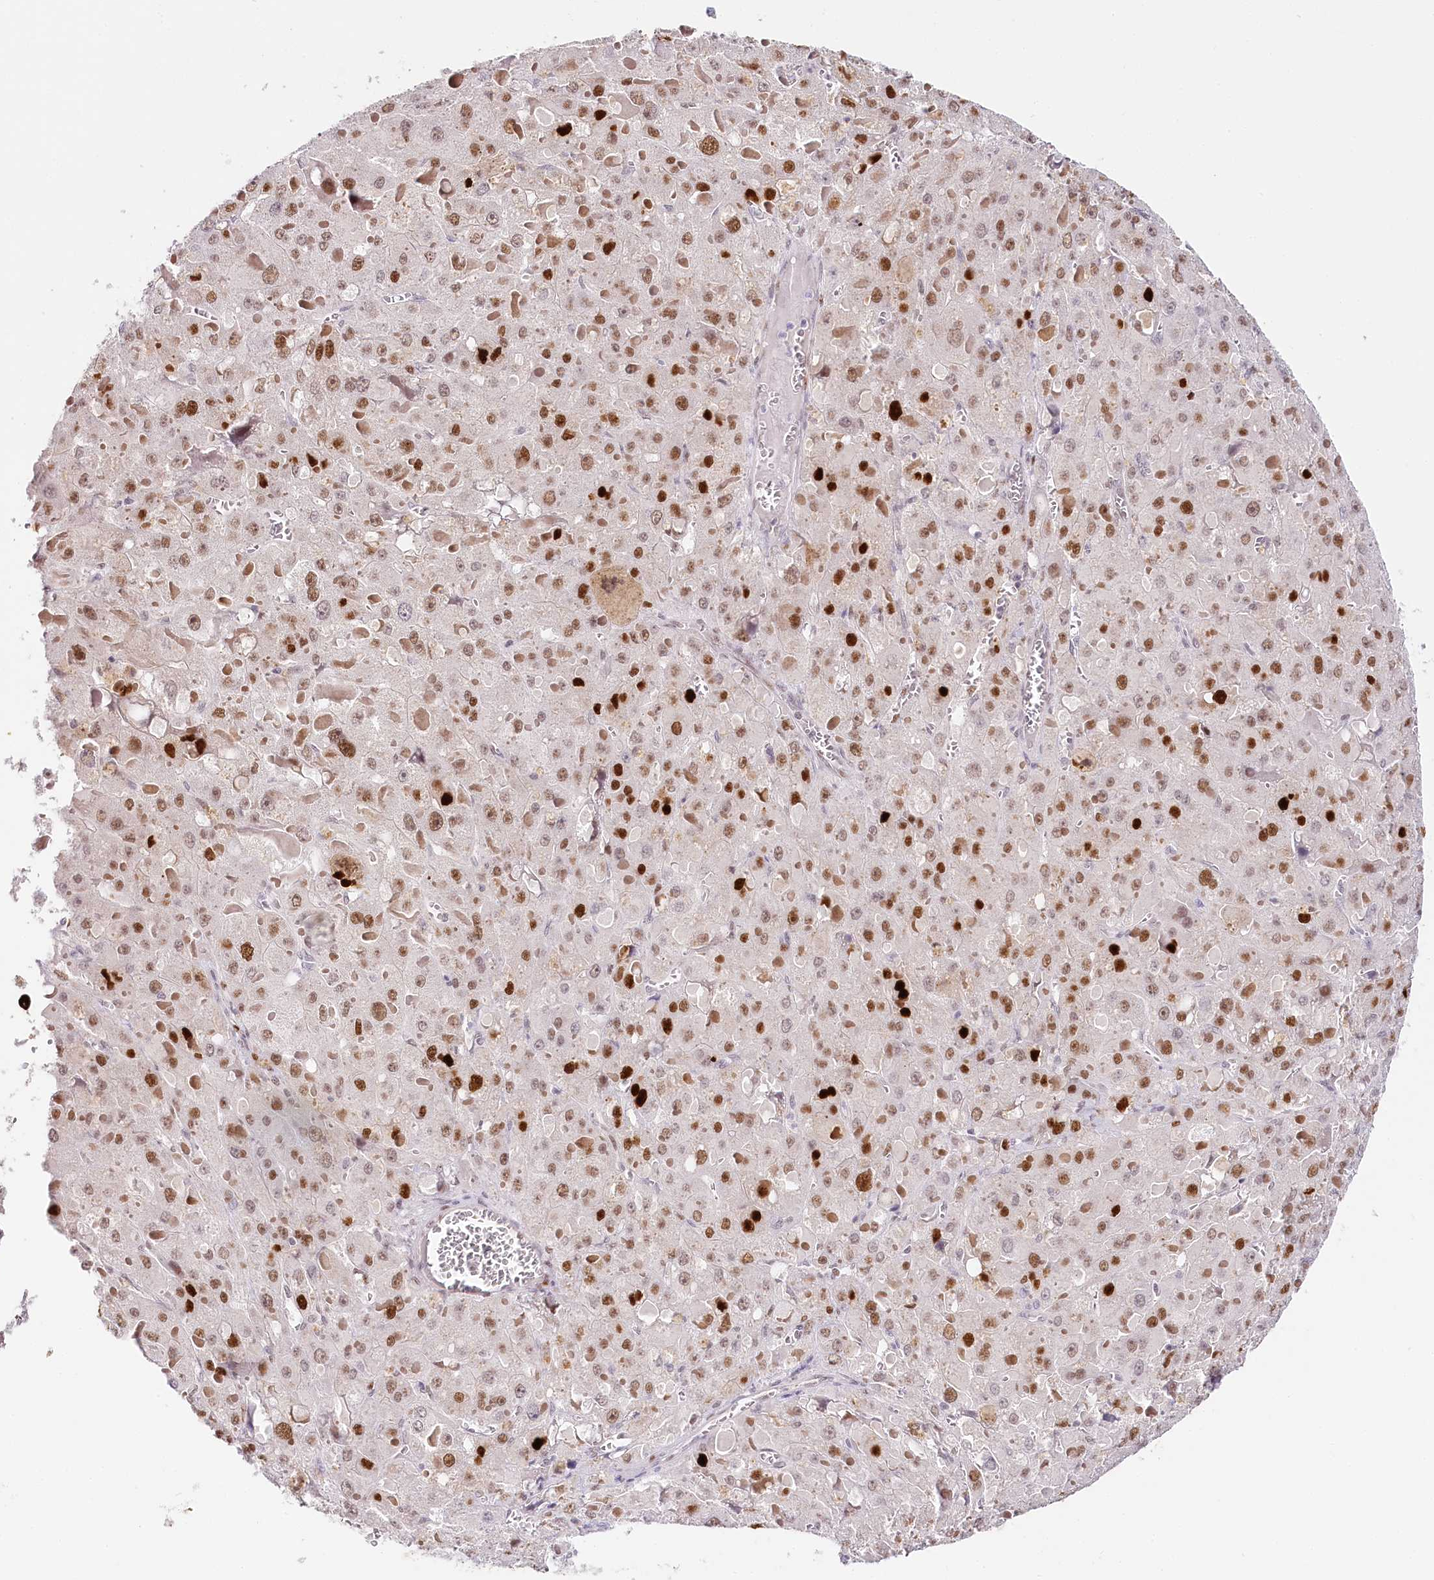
{"staining": {"intensity": "moderate", "quantity": "25%-75%", "location": "nuclear"}, "tissue": "liver cancer", "cell_type": "Tumor cells", "image_type": "cancer", "snomed": [{"axis": "morphology", "description": "Carcinoma, Hepatocellular, NOS"}, {"axis": "topography", "description": "Liver"}], "caption": "Immunohistochemical staining of human liver cancer exhibits moderate nuclear protein expression in about 25%-75% of tumor cells. (DAB (3,3'-diaminobenzidine) = brown stain, brightfield microscopy at high magnification).", "gene": "TP53", "patient": {"sex": "female", "age": 73}}